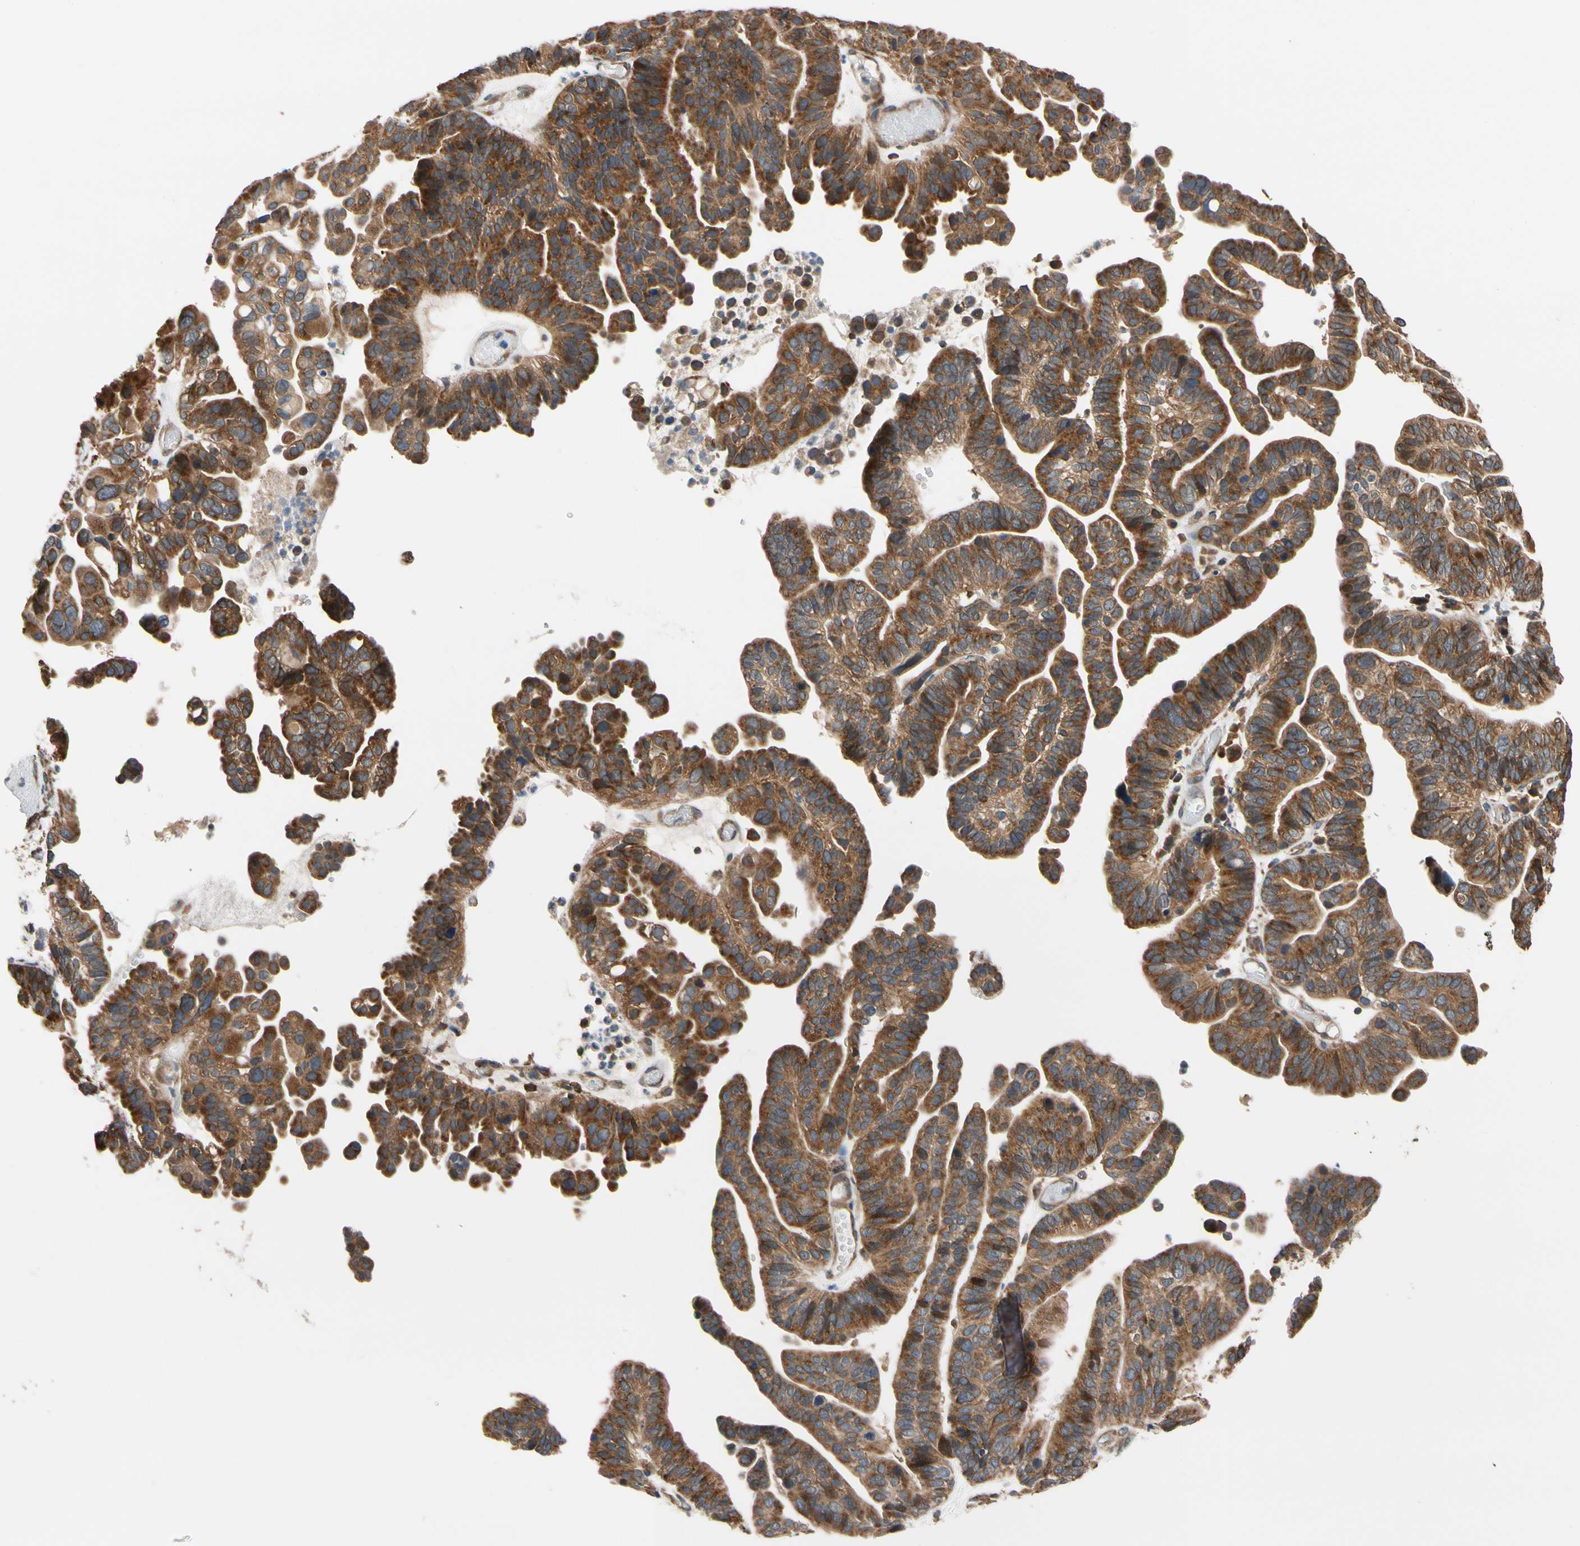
{"staining": {"intensity": "moderate", "quantity": ">75%", "location": "cytoplasmic/membranous"}, "tissue": "ovarian cancer", "cell_type": "Tumor cells", "image_type": "cancer", "snomed": [{"axis": "morphology", "description": "Cystadenocarcinoma, serous, NOS"}, {"axis": "topography", "description": "Ovary"}], "caption": "DAB immunohistochemical staining of human serous cystadenocarcinoma (ovarian) demonstrates moderate cytoplasmic/membranous protein staining in about >75% of tumor cells.", "gene": "ANKHD1", "patient": {"sex": "female", "age": 56}}